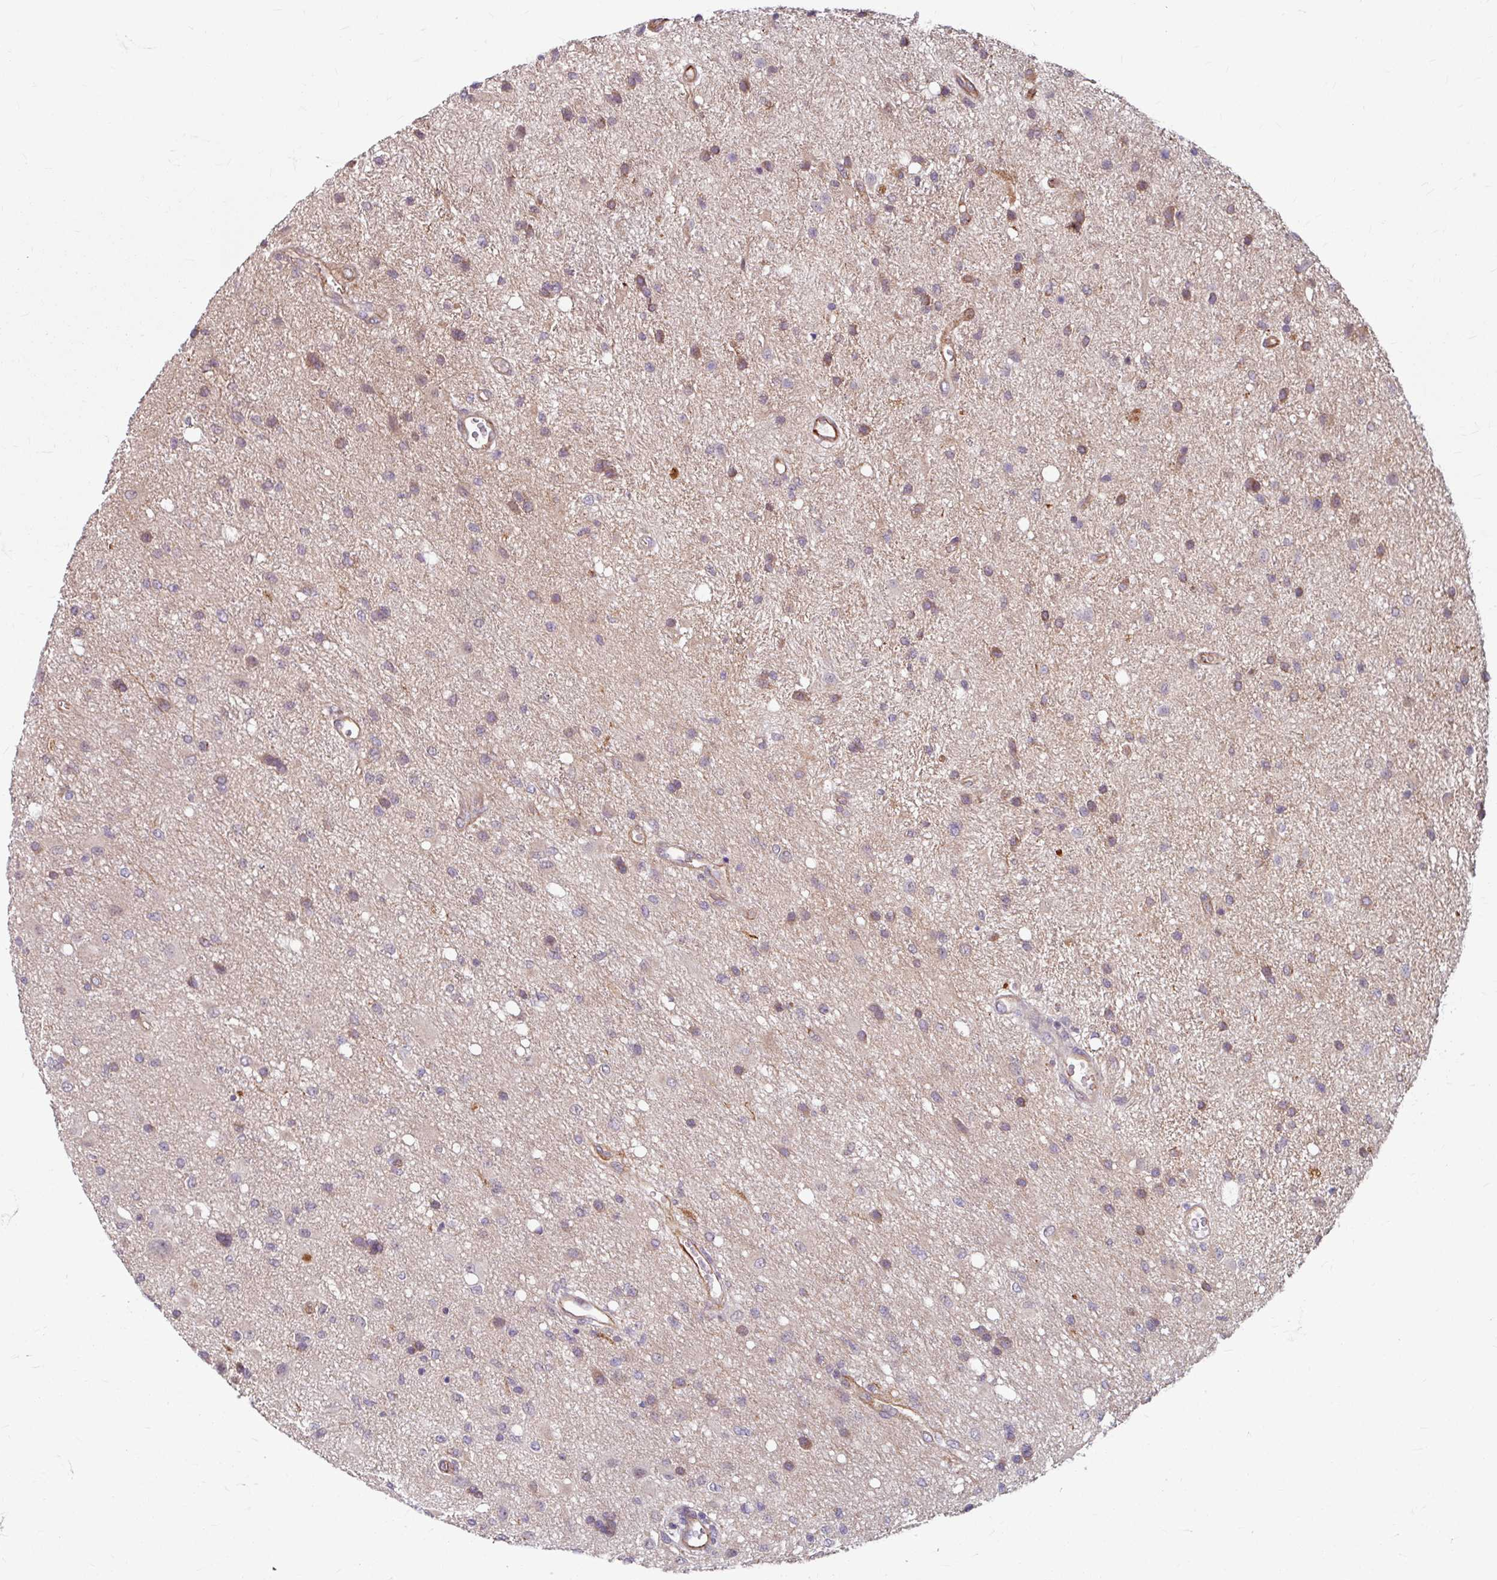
{"staining": {"intensity": "weak", "quantity": "<25%", "location": "cytoplasmic/membranous"}, "tissue": "glioma", "cell_type": "Tumor cells", "image_type": "cancer", "snomed": [{"axis": "morphology", "description": "Glioma, malignant, High grade"}, {"axis": "topography", "description": "Brain"}], "caption": "Immunohistochemical staining of malignant glioma (high-grade) shows no significant positivity in tumor cells.", "gene": "DAAM2", "patient": {"sex": "male", "age": 67}}